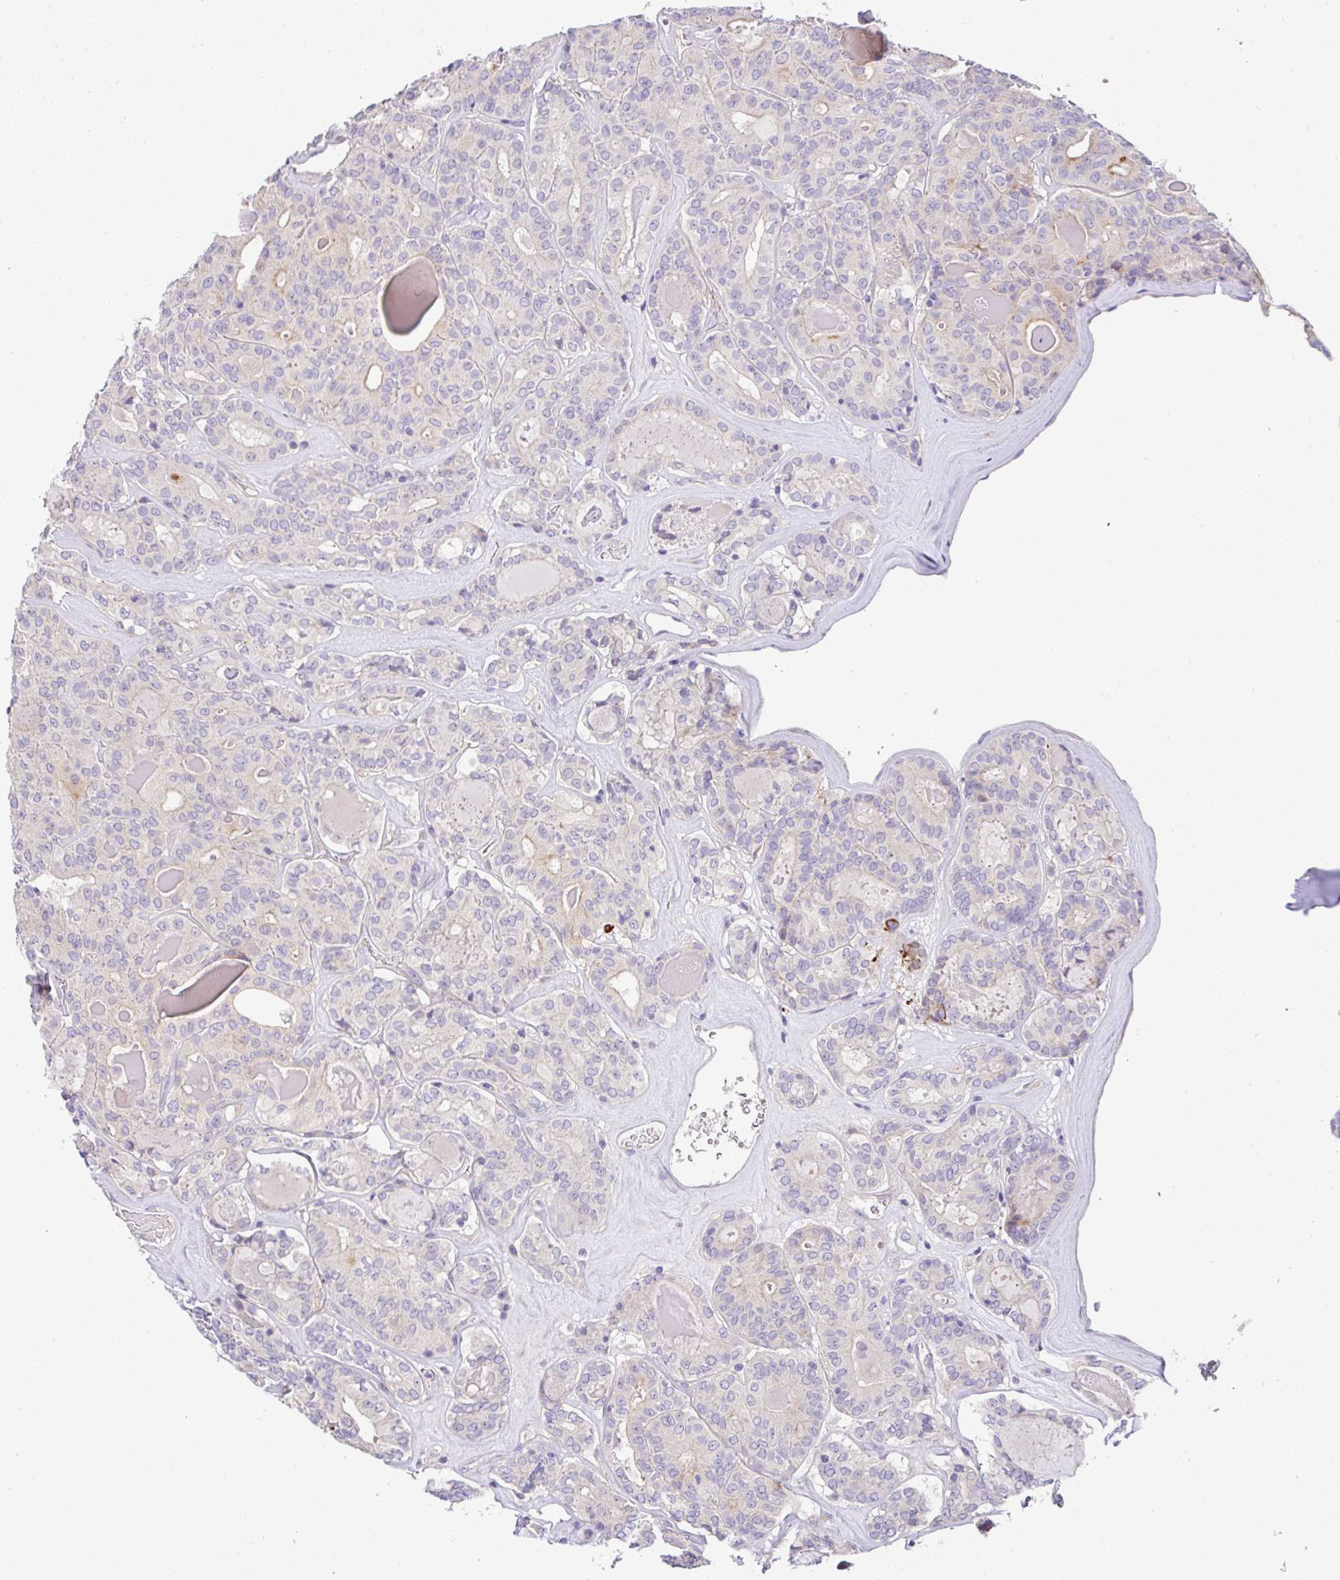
{"staining": {"intensity": "negative", "quantity": "none", "location": "none"}, "tissue": "thyroid cancer", "cell_type": "Tumor cells", "image_type": "cancer", "snomed": [{"axis": "morphology", "description": "Papillary adenocarcinoma, NOS"}, {"axis": "topography", "description": "Thyroid gland"}], "caption": "The micrograph shows no staining of tumor cells in thyroid cancer (papillary adenocarcinoma).", "gene": "EPN3", "patient": {"sex": "female", "age": 72}}